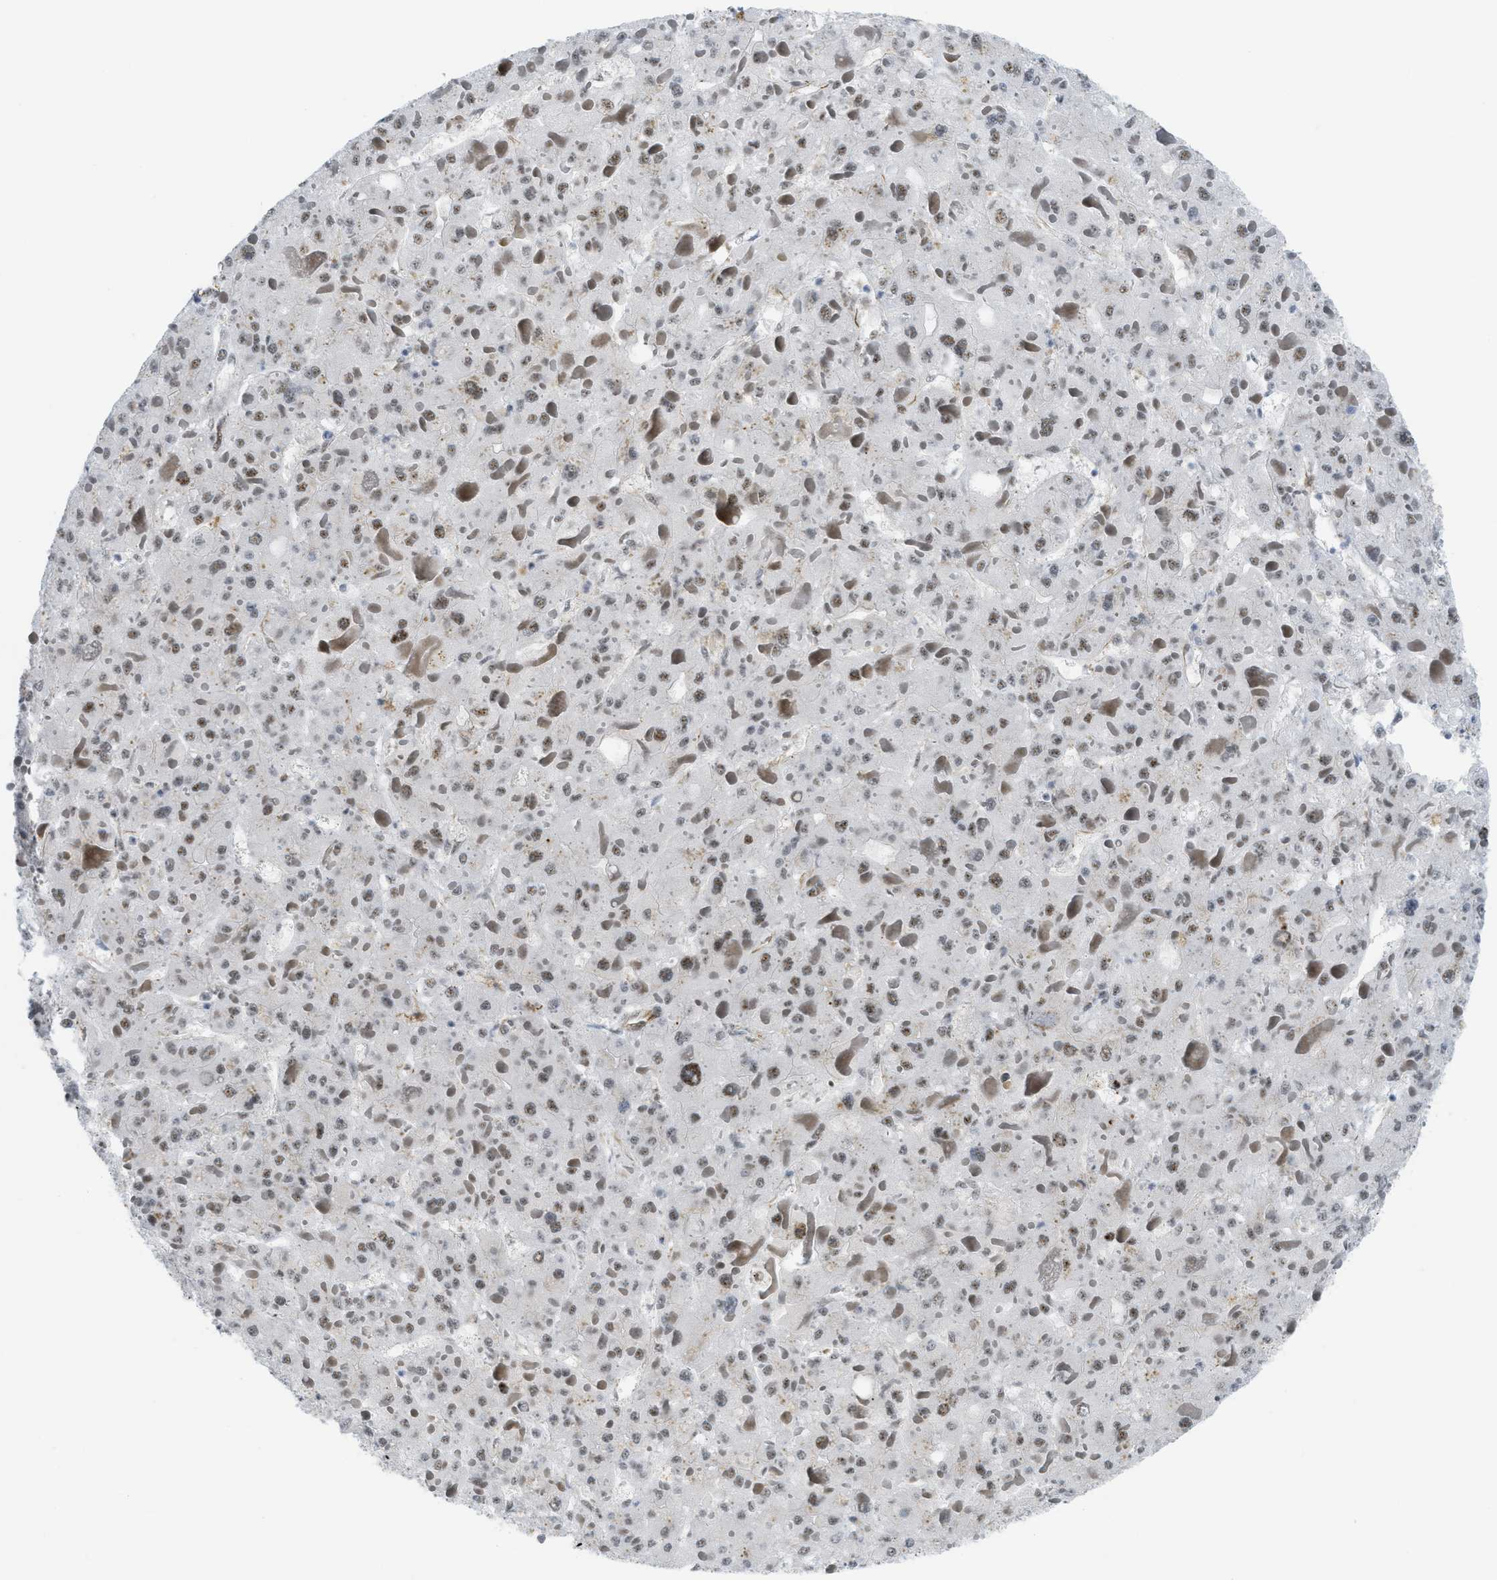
{"staining": {"intensity": "weak", "quantity": ">75%", "location": "nuclear"}, "tissue": "liver cancer", "cell_type": "Tumor cells", "image_type": "cancer", "snomed": [{"axis": "morphology", "description": "Carcinoma, Hepatocellular, NOS"}, {"axis": "topography", "description": "Liver"}], "caption": "Immunohistochemistry histopathology image of neoplastic tissue: hepatocellular carcinoma (liver) stained using immunohistochemistry (IHC) displays low levels of weak protein expression localized specifically in the nuclear of tumor cells, appearing as a nuclear brown color.", "gene": "LRRC8B", "patient": {"sex": "female", "age": 73}}